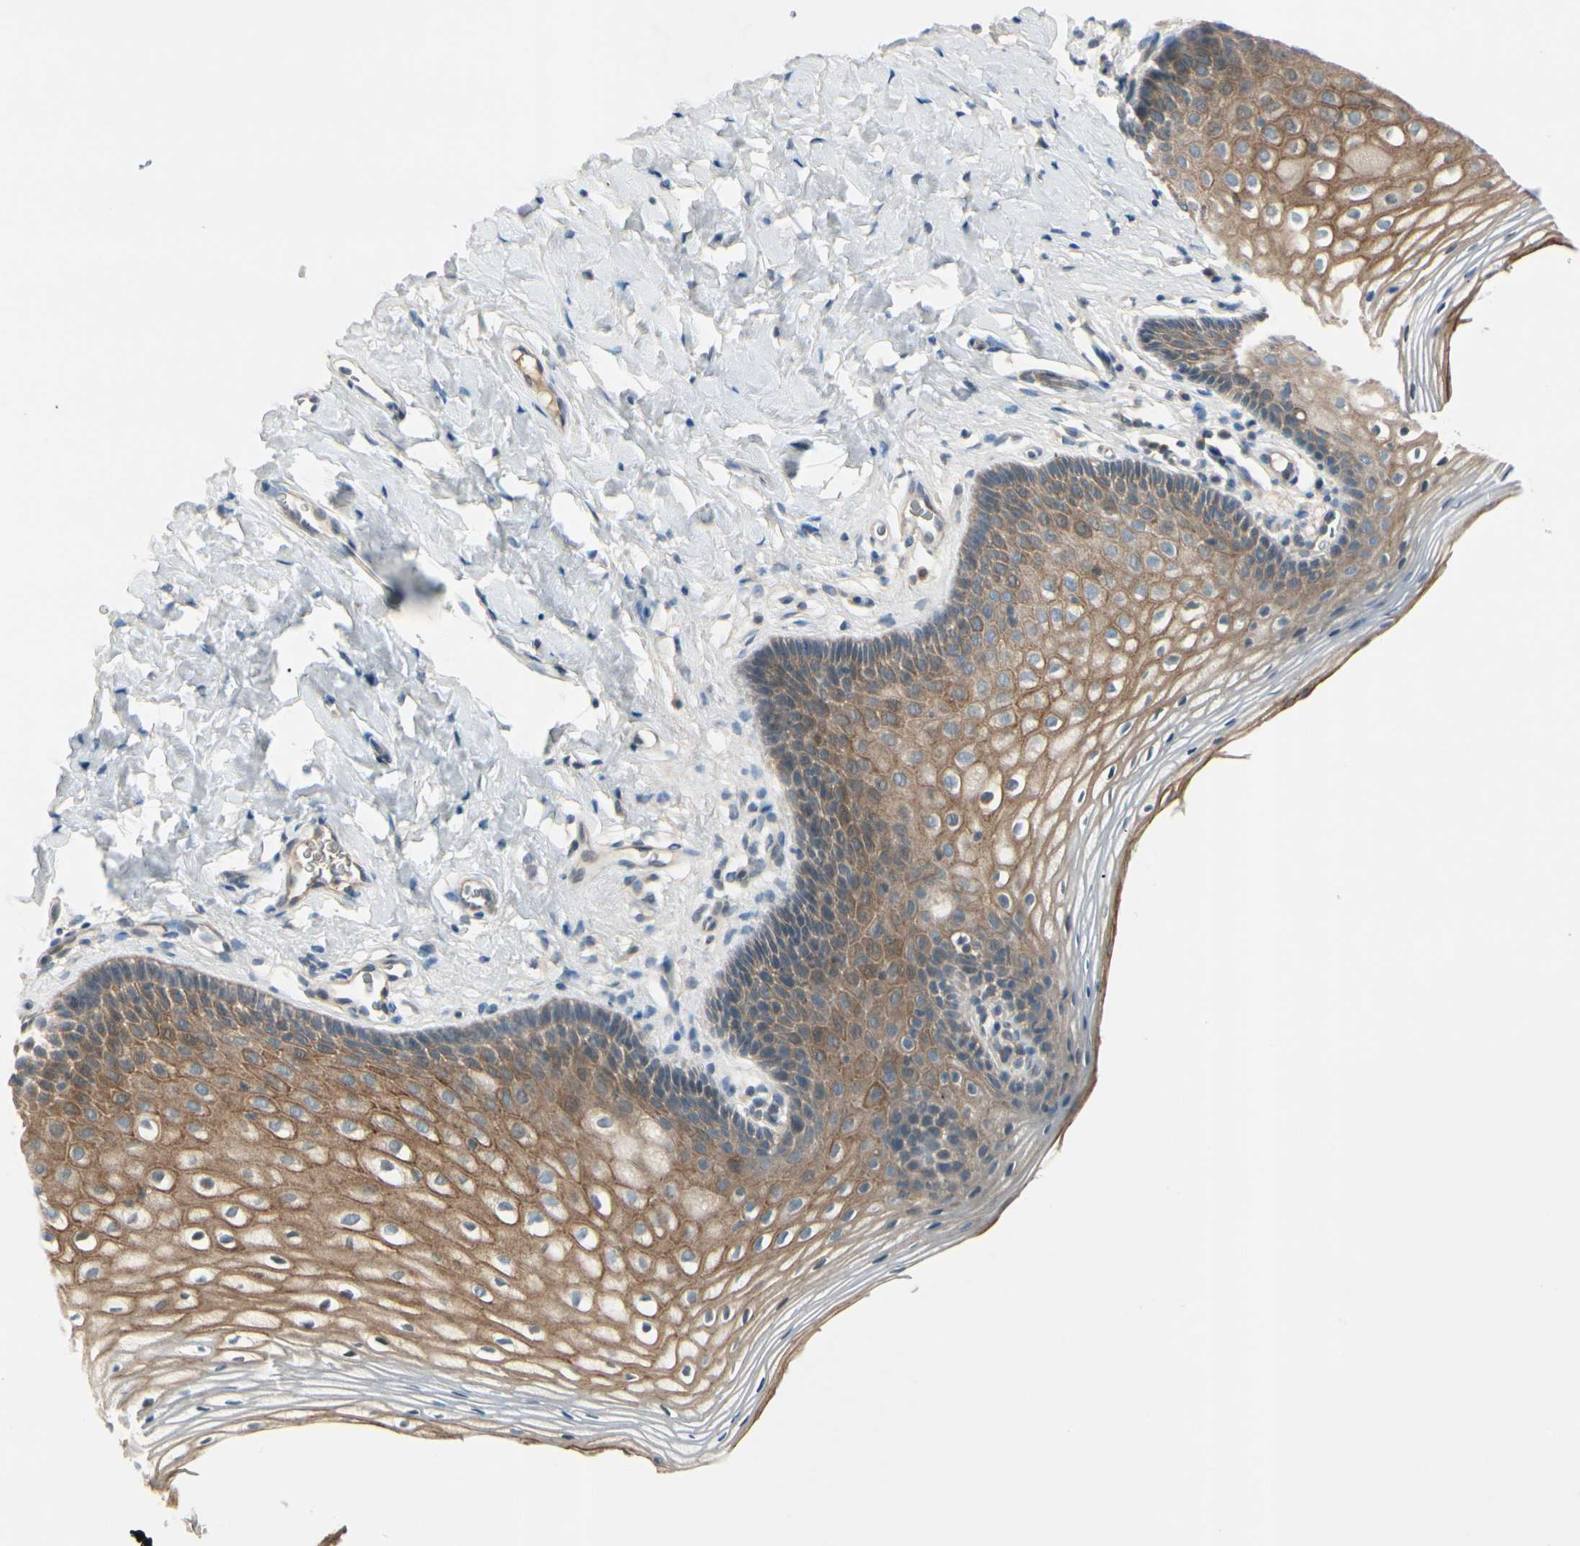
{"staining": {"intensity": "moderate", "quantity": ">75%", "location": "cytoplasmic/membranous"}, "tissue": "vagina", "cell_type": "Squamous epithelial cells", "image_type": "normal", "snomed": [{"axis": "morphology", "description": "Normal tissue, NOS"}, {"axis": "topography", "description": "Vagina"}], "caption": "Immunohistochemistry (IHC) micrograph of unremarkable human vagina stained for a protein (brown), which exhibits medium levels of moderate cytoplasmic/membranous expression in about >75% of squamous epithelial cells.", "gene": "PPP3CB", "patient": {"sex": "female", "age": 55}}